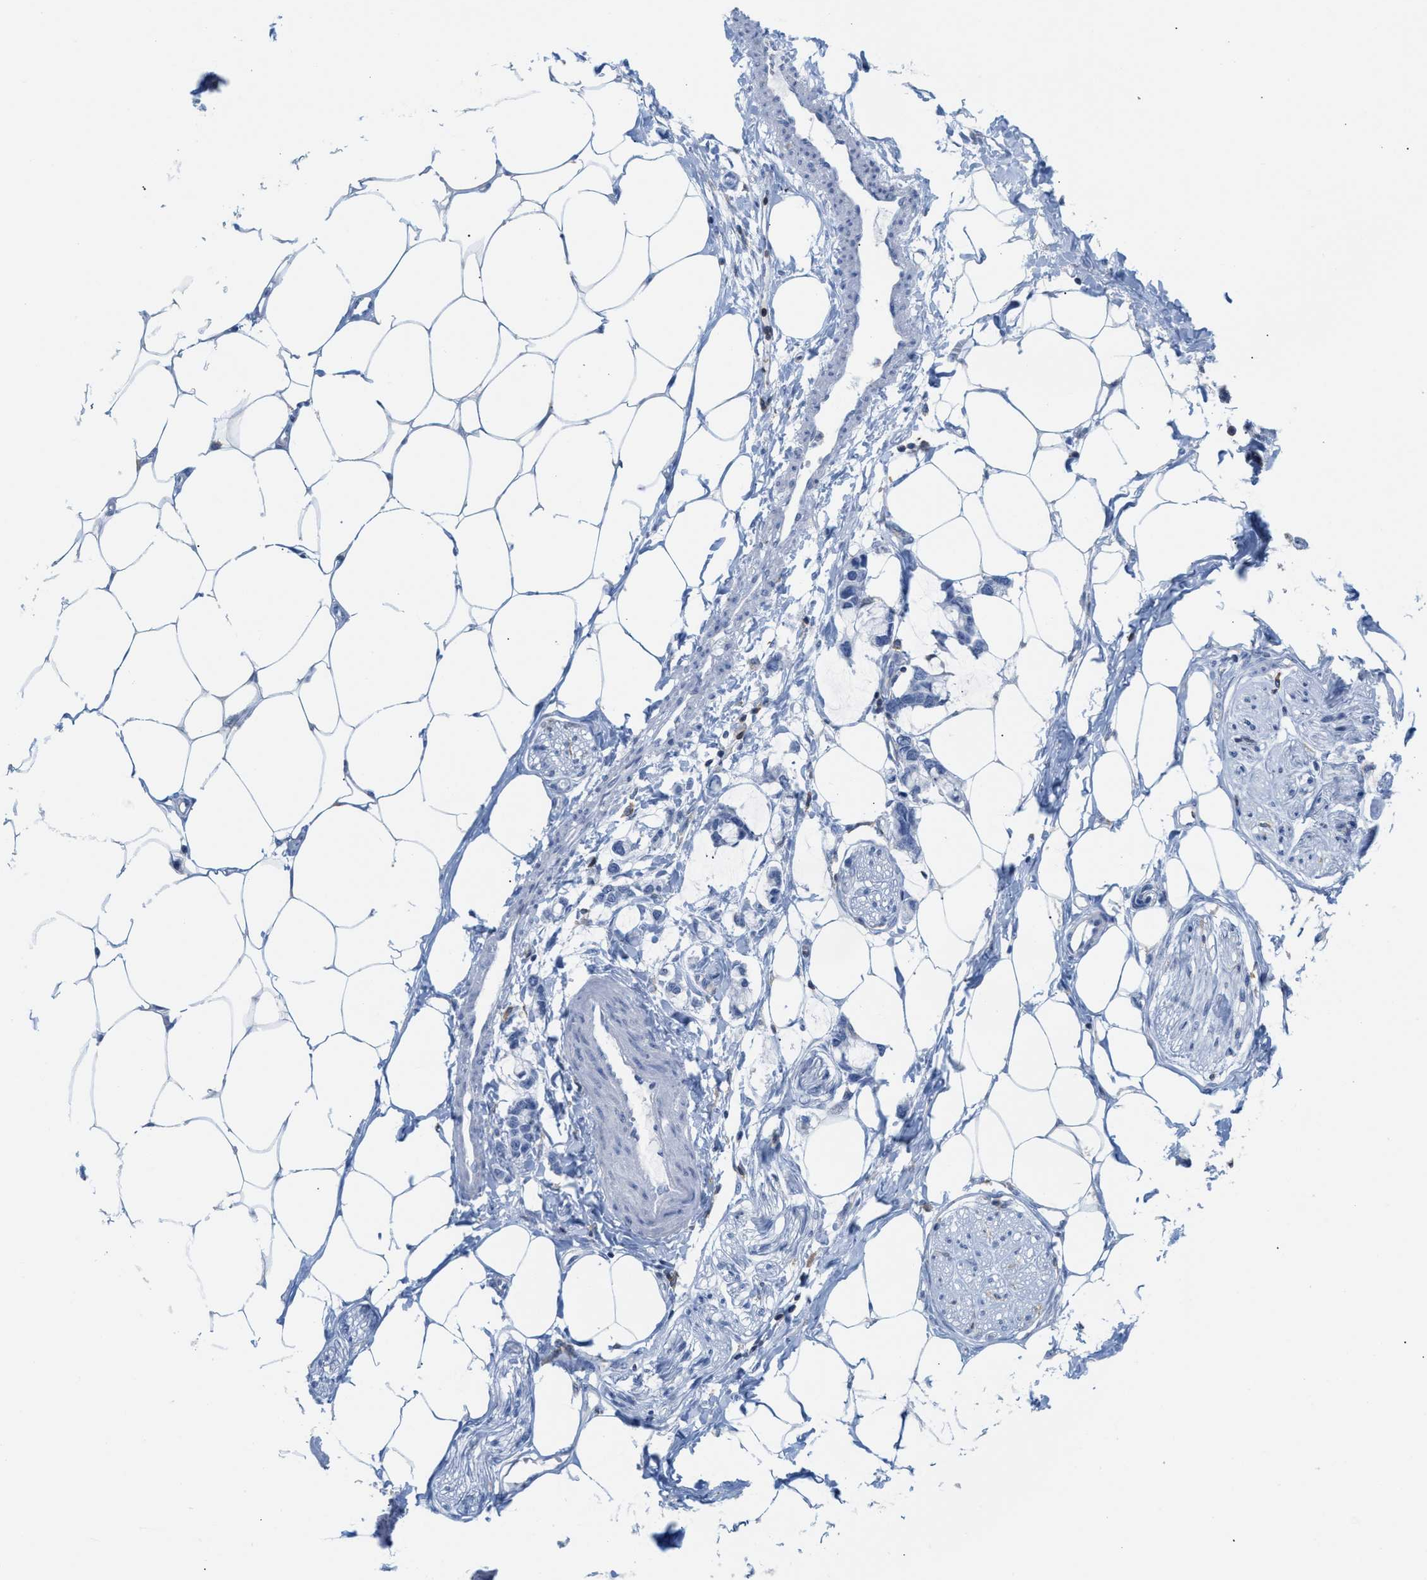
{"staining": {"intensity": "negative", "quantity": "none", "location": "none"}, "tissue": "adipose tissue", "cell_type": "Adipocytes", "image_type": "normal", "snomed": [{"axis": "morphology", "description": "Normal tissue, NOS"}, {"axis": "morphology", "description": "Adenocarcinoma, NOS"}, {"axis": "topography", "description": "Colon"}, {"axis": "topography", "description": "Peripheral nerve tissue"}], "caption": "Immunohistochemistry histopathology image of normal adipose tissue stained for a protein (brown), which displays no staining in adipocytes.", "gene": "IL16", "patient": {"sex": "male", "age": 14}}